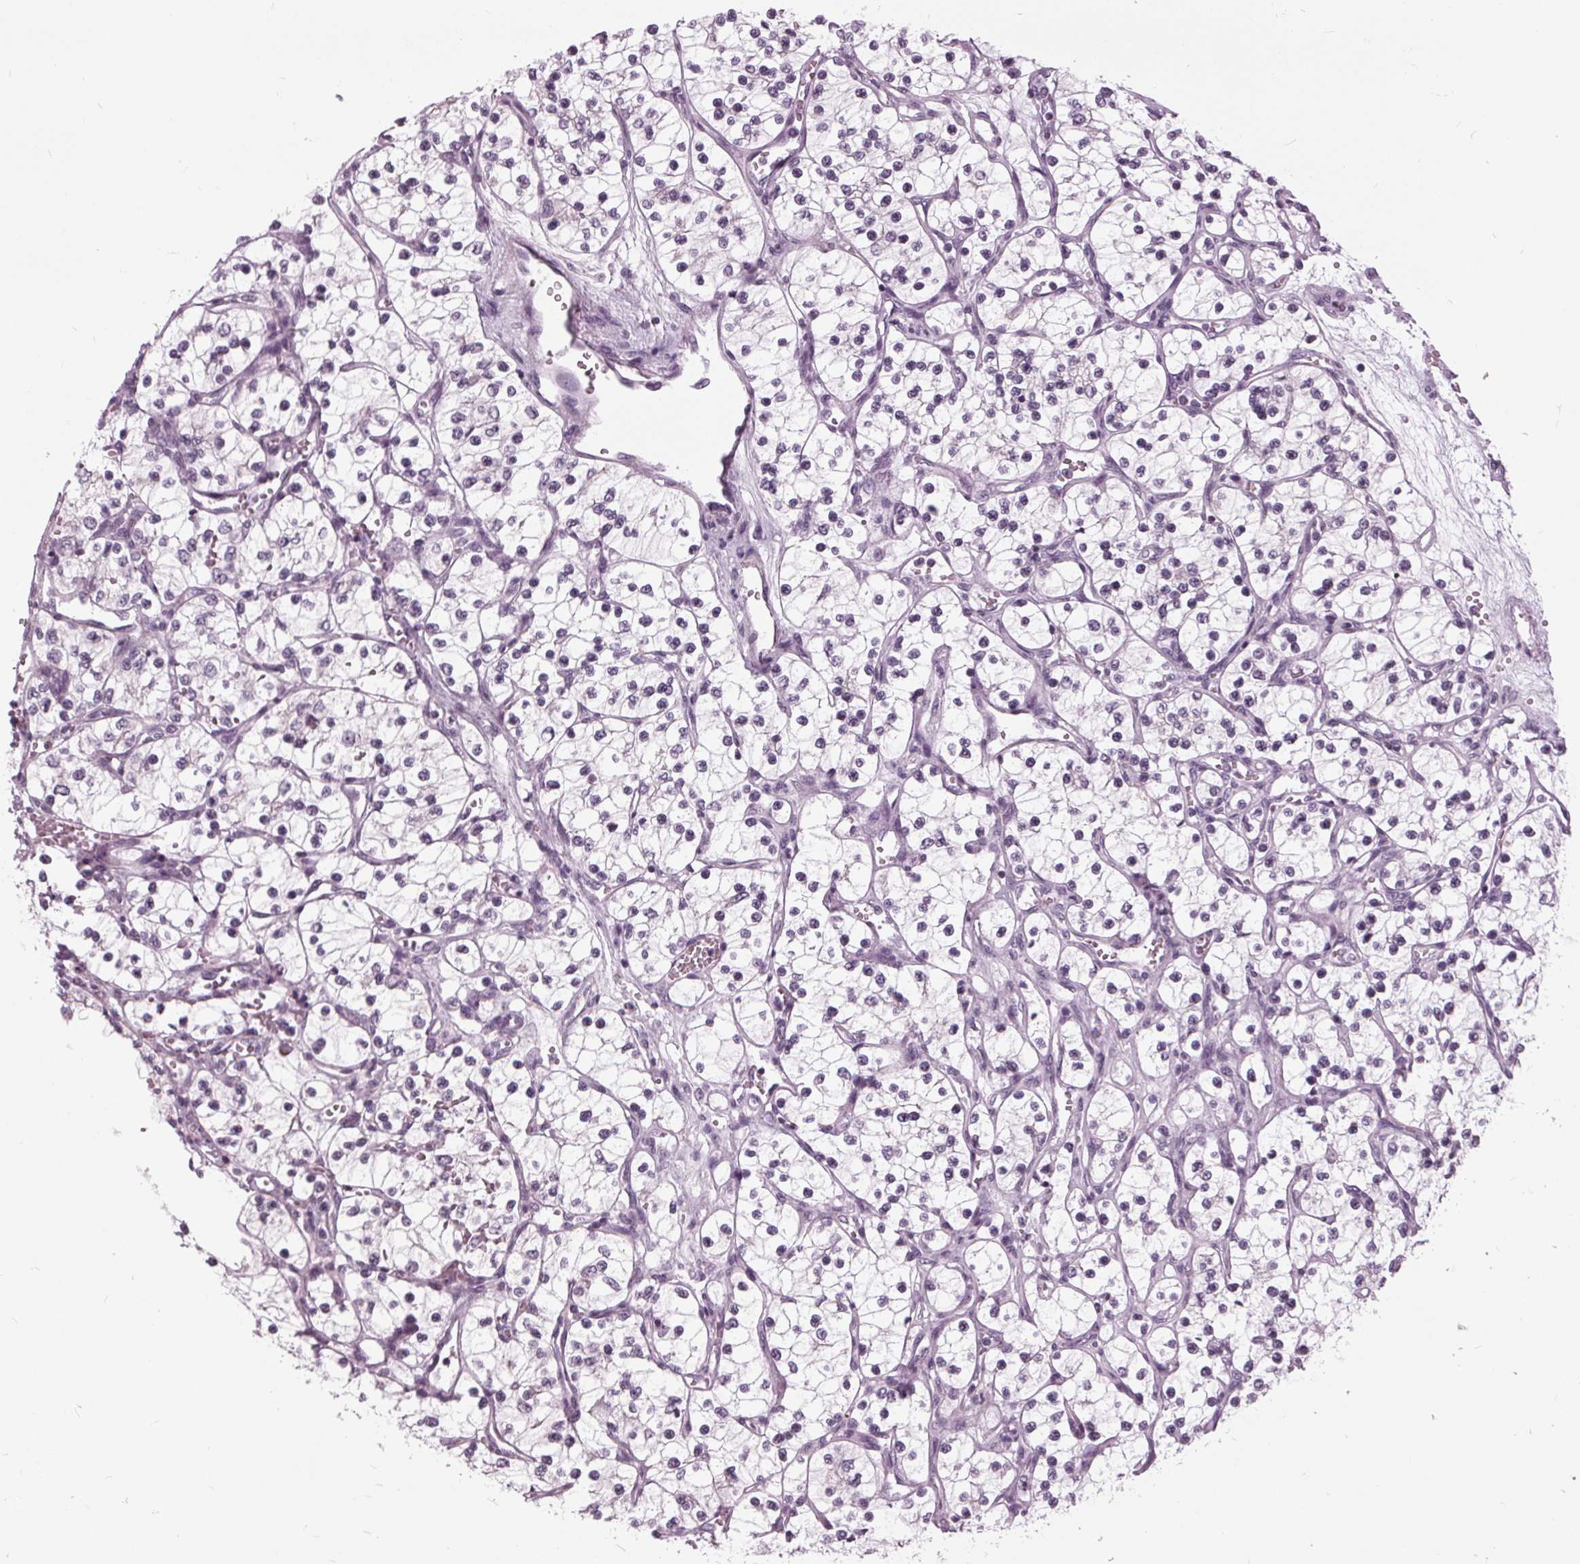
{"staining": {"intensity": "negative", "quantity": "none", "location": "none"}, "tissue": "renal cancer", "cell_type": "Tumor cells", "image_type": "cancer", "snomed": [{"axis": "morphology", "description": "Adenocarcinoma, NOS"}, {"axis": "topography", "description": "Kidney"}], "caption": "IHC of renal cancer (adenocarcinoma) exhibits no staining in tumor cells.", "gene": "SLC9A4", "patient": {"sex": "female", "age": 69}}